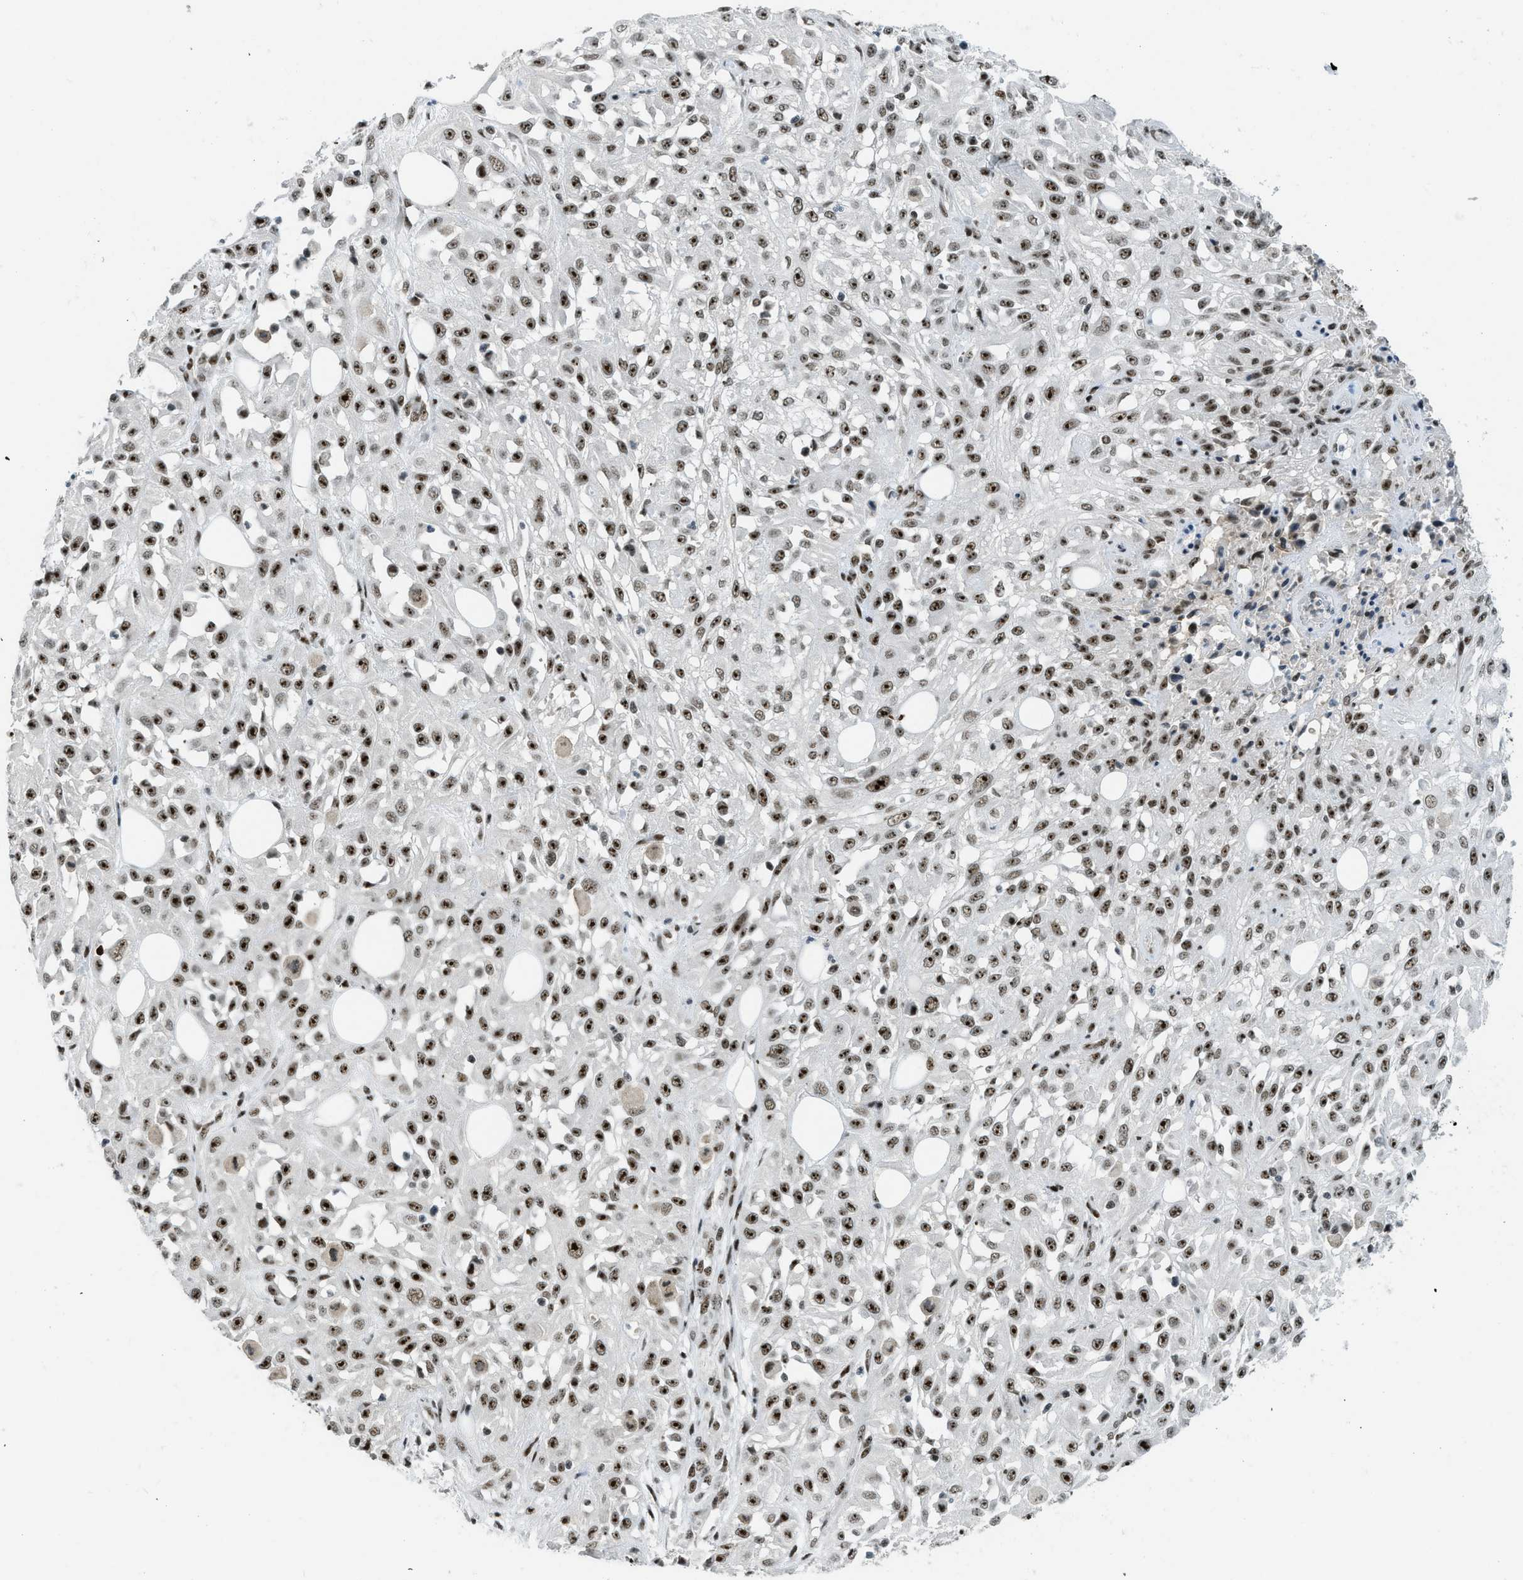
{"staining": {"intensity": "strong", "quantity": ">75%", "location": "nuclear"}, "tissue": "skin cancer", "cell_type": "Tumor cells", "image_type": "cancer", "snomed": [{"axis": "morphology", "description": "Squamous cell carcinoma, NOS"}, {"axis": "morphology", "description": "Squamous cell carcinoma, metastatic, NOS"}, {"axis": "topography", "description": "Skin"}, {"axis": "topography", "description": "Lymph node"}], "caption": "High-power microscopy captured an immunohistochemistry micrograph of skin cancer (squamous cell carcinoma), revealing strong nuclear positivity in approximately >75% of tumor cells.", "gene": "URB1", "patient": {"sex": "male", "age": 75}}